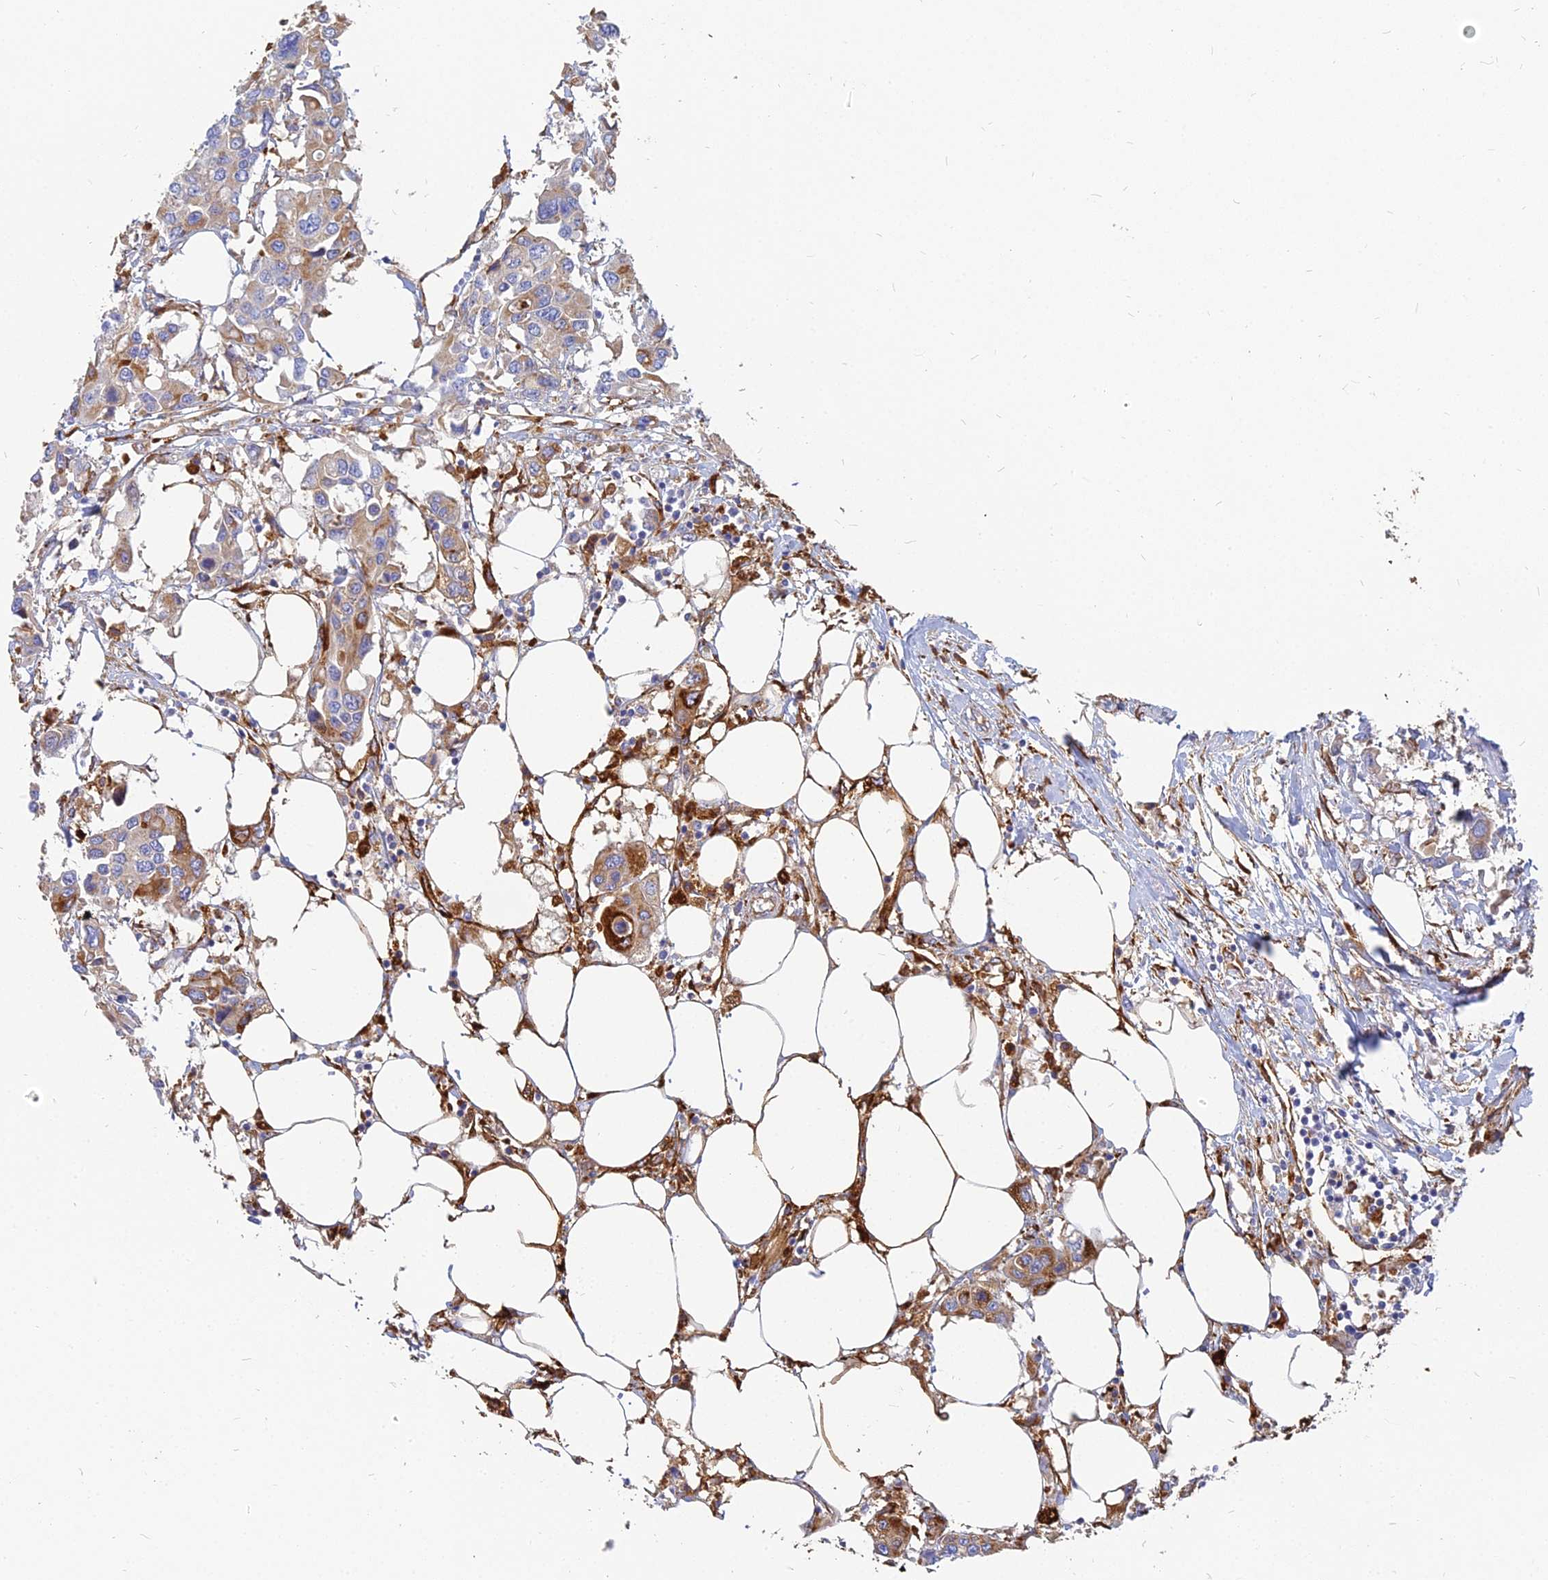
{"staining": {"intensity": "moderate", "quantity": ">75%", "location": "cytoplasmic/membranous"}, "tissue": "colorectal cancer", "cell_type": "Tumor cells", "image_type": "cancer", "snomed": [{"axis": "morphology", "description": "Adenocarcinoma, NOS"}, {"axis": "topography", "description": "Colon"}], "caption": "Moderate cytoplasmic/membranous protein positivity is appreciated in about >75% of tumor cells in colorectal cancer.", "gene": "VAT1", "patient": {"sex": "male", "age": 77}}